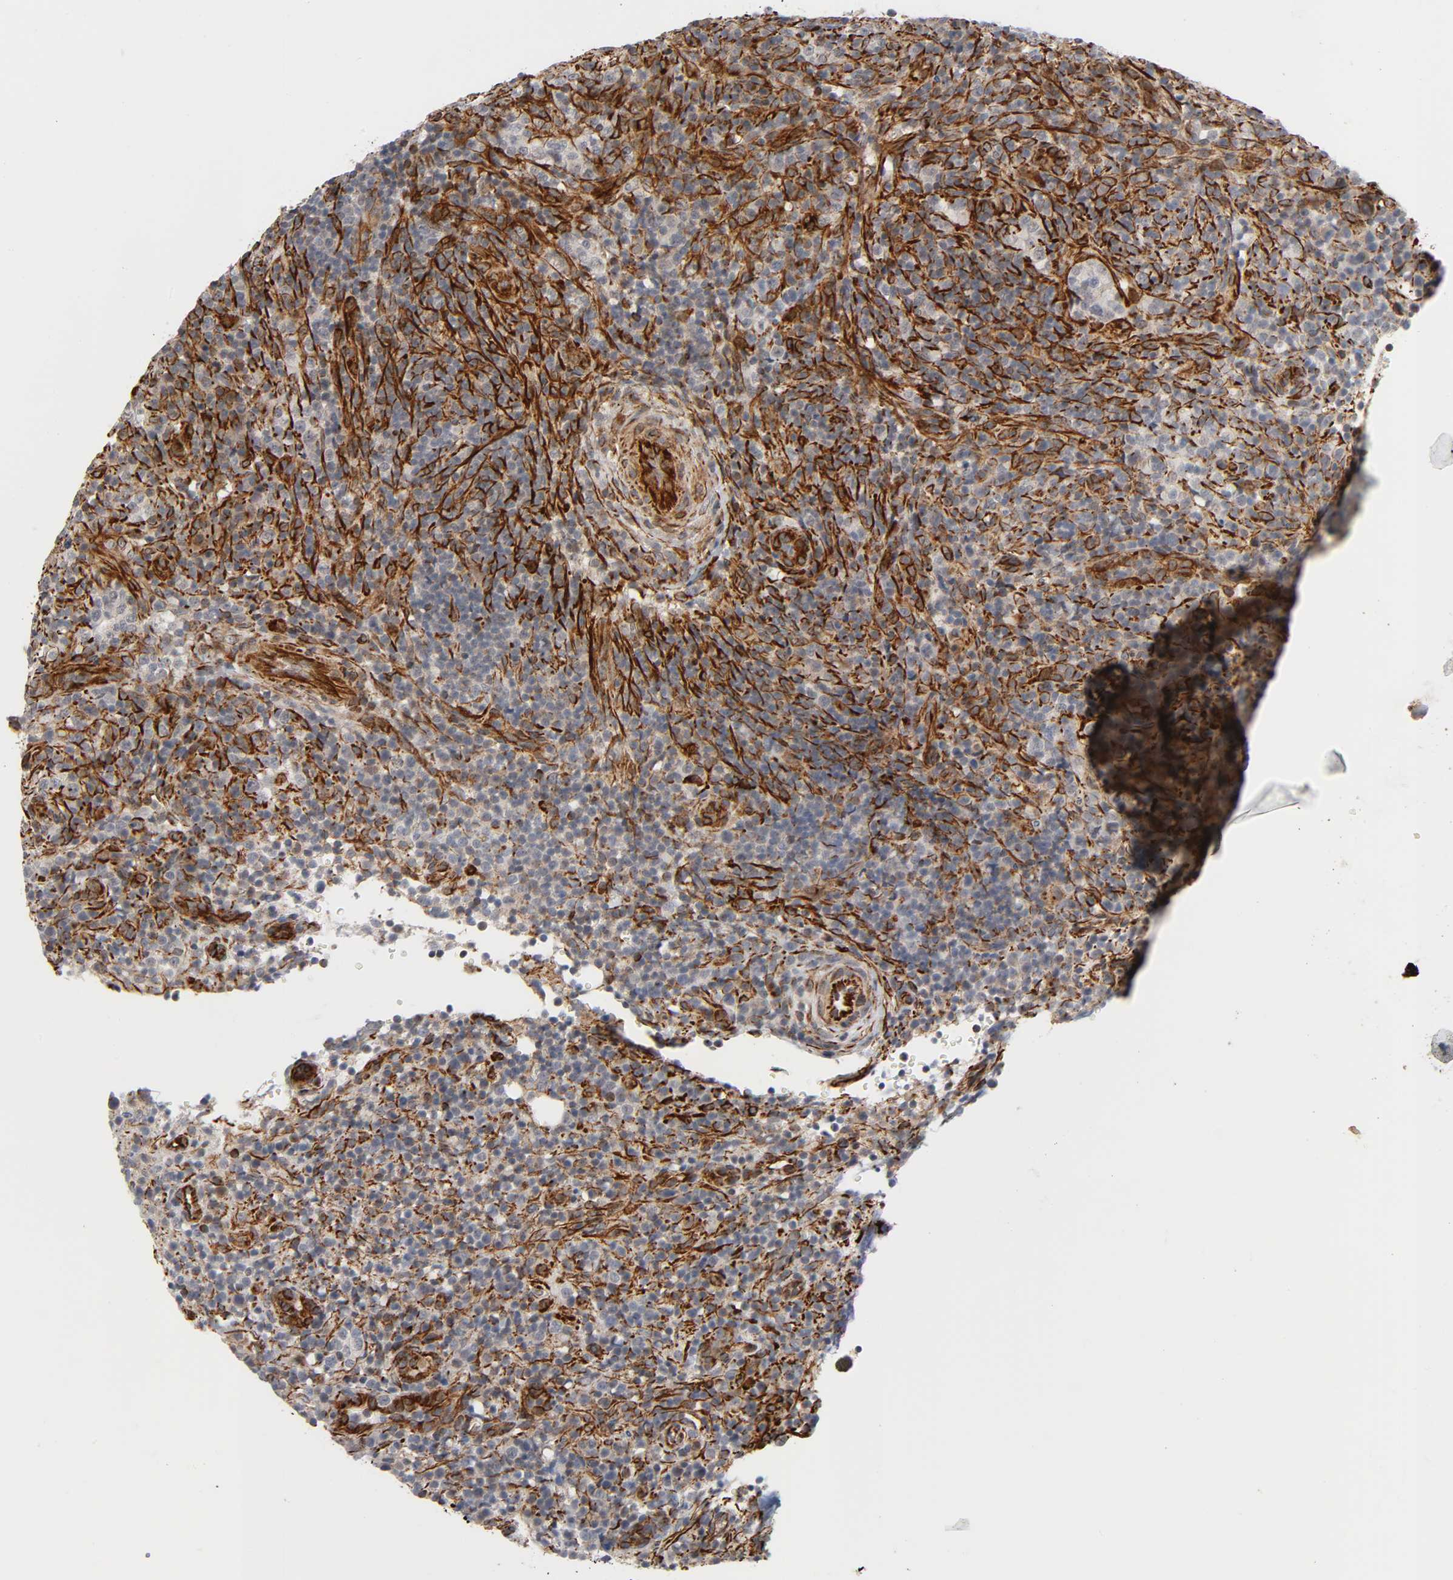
{"staining": {"intensity": "weak", "quantity": ">75%", "location": "cytoplasmic/membranous"}, "tissue": "lymphoma", "cell_type": "Tumor cells", "image_type": "cancer", "snomed": [{"axis": "morphology", "description": "Malignant lymphoma, non-Hodgkin's type, High grade"}, {"axis": "topography", "description": "Lymph node"}], "caption": "Weak cytoplasmic/membranous protein expression is seen in about >75% of tumor cells in lymphoma. The staining is performed using DAB brown chromogen to label protein expression. The nuclei are counter-stained blue using hematoxylin.", "gene": "REEP6", "patient": {"sex": "female", "age": 76}}